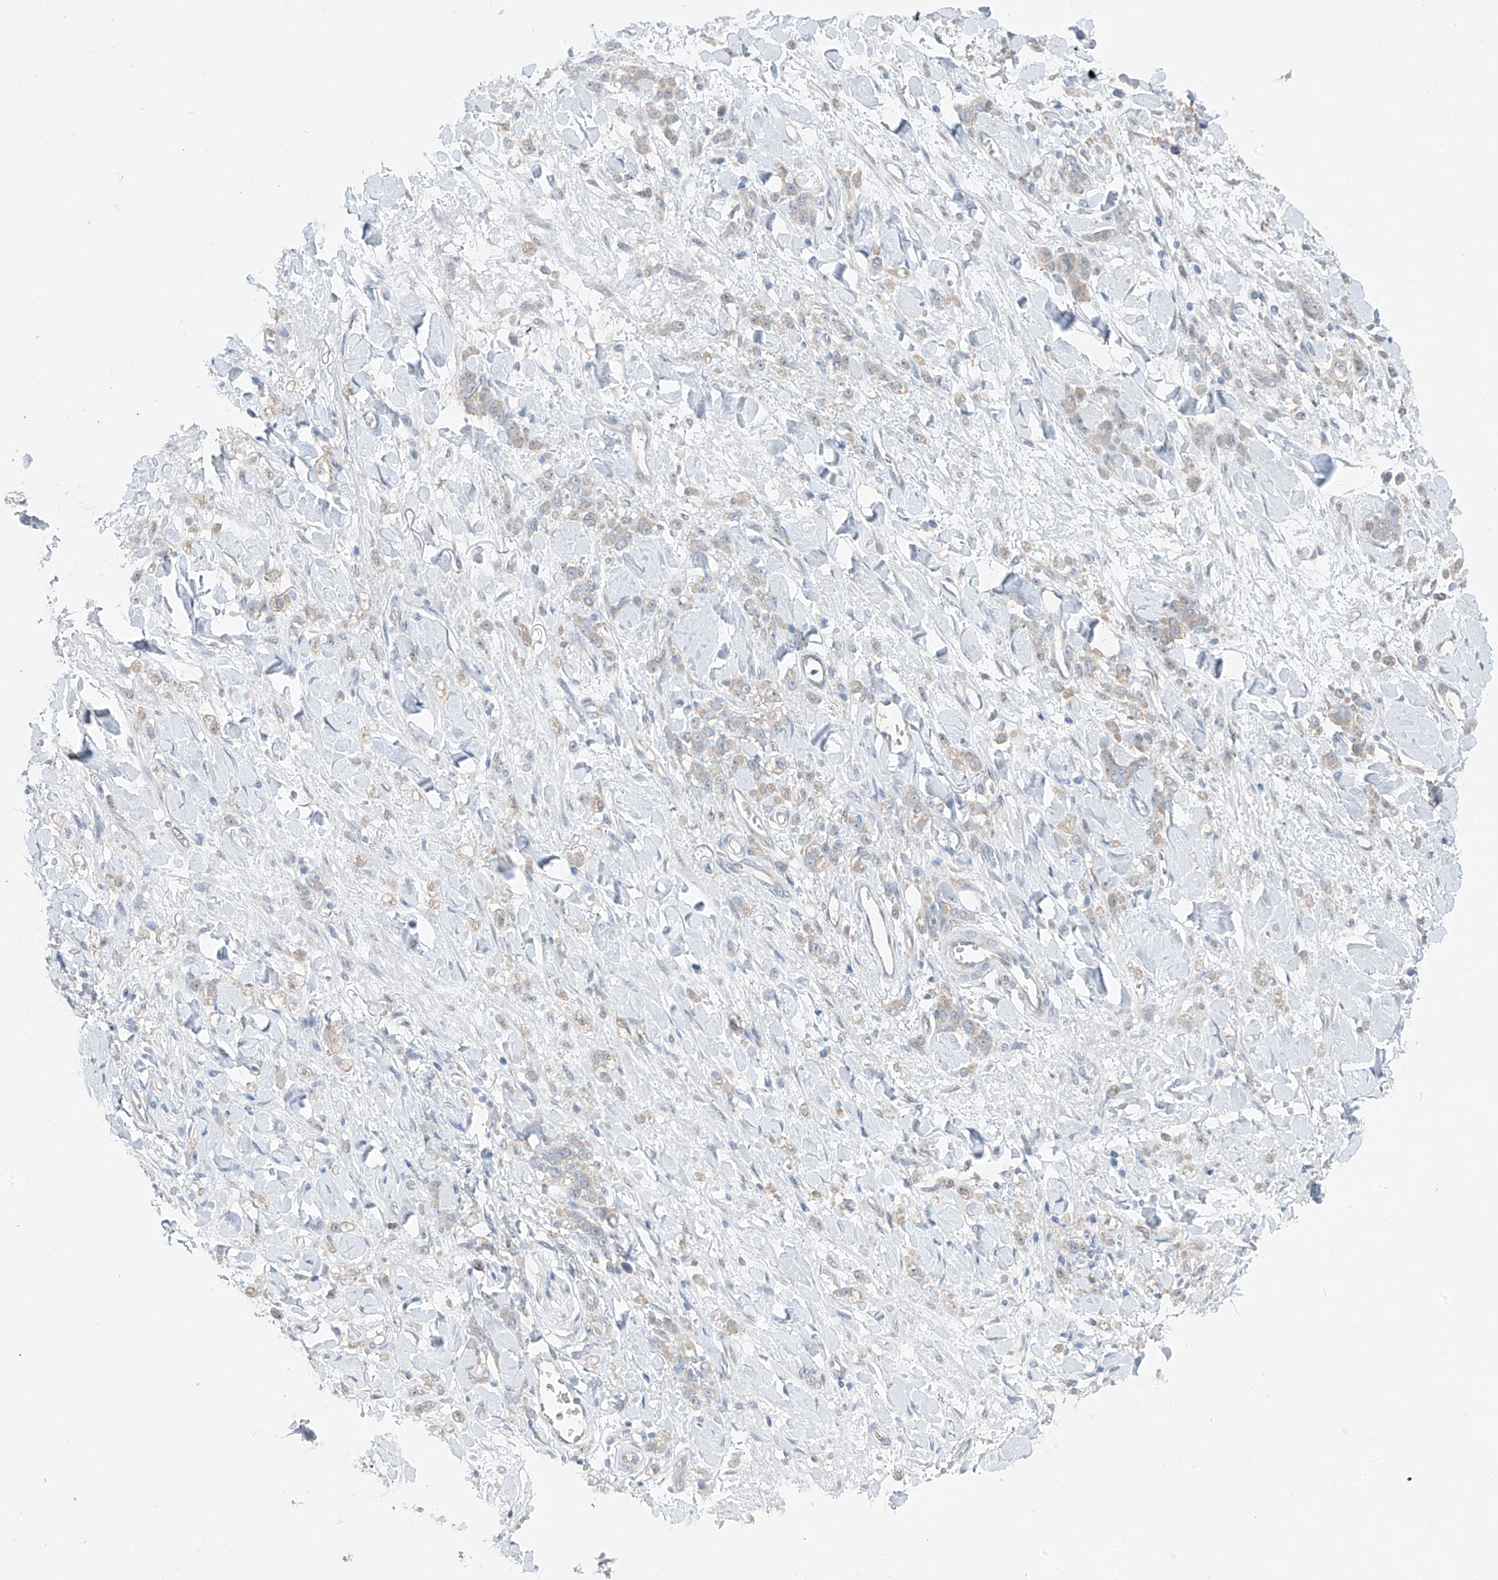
{"staining": {"intensity": "weak", "quantity": "25%-75%", "location": "cytoplasmic/membranous"}, "tissue": "stomach cancer", "cell_type": "Tumor cells", "image_type": "cancer", "snomed": [{"axis": "morphology", "description": "Normal tissue, NOS"}, {"axis": "morphology", "description": "Adenocarcinoma, NOS"}, {"axis": "topography", "description": "Stomach"}], "caption": "A brown stain shows weak cytoplasmic/membranous positivity of a protein in human stomach cancer tumor cells.", "gene": "RPL4", "patient": {"sex": "male", "age": 82}}